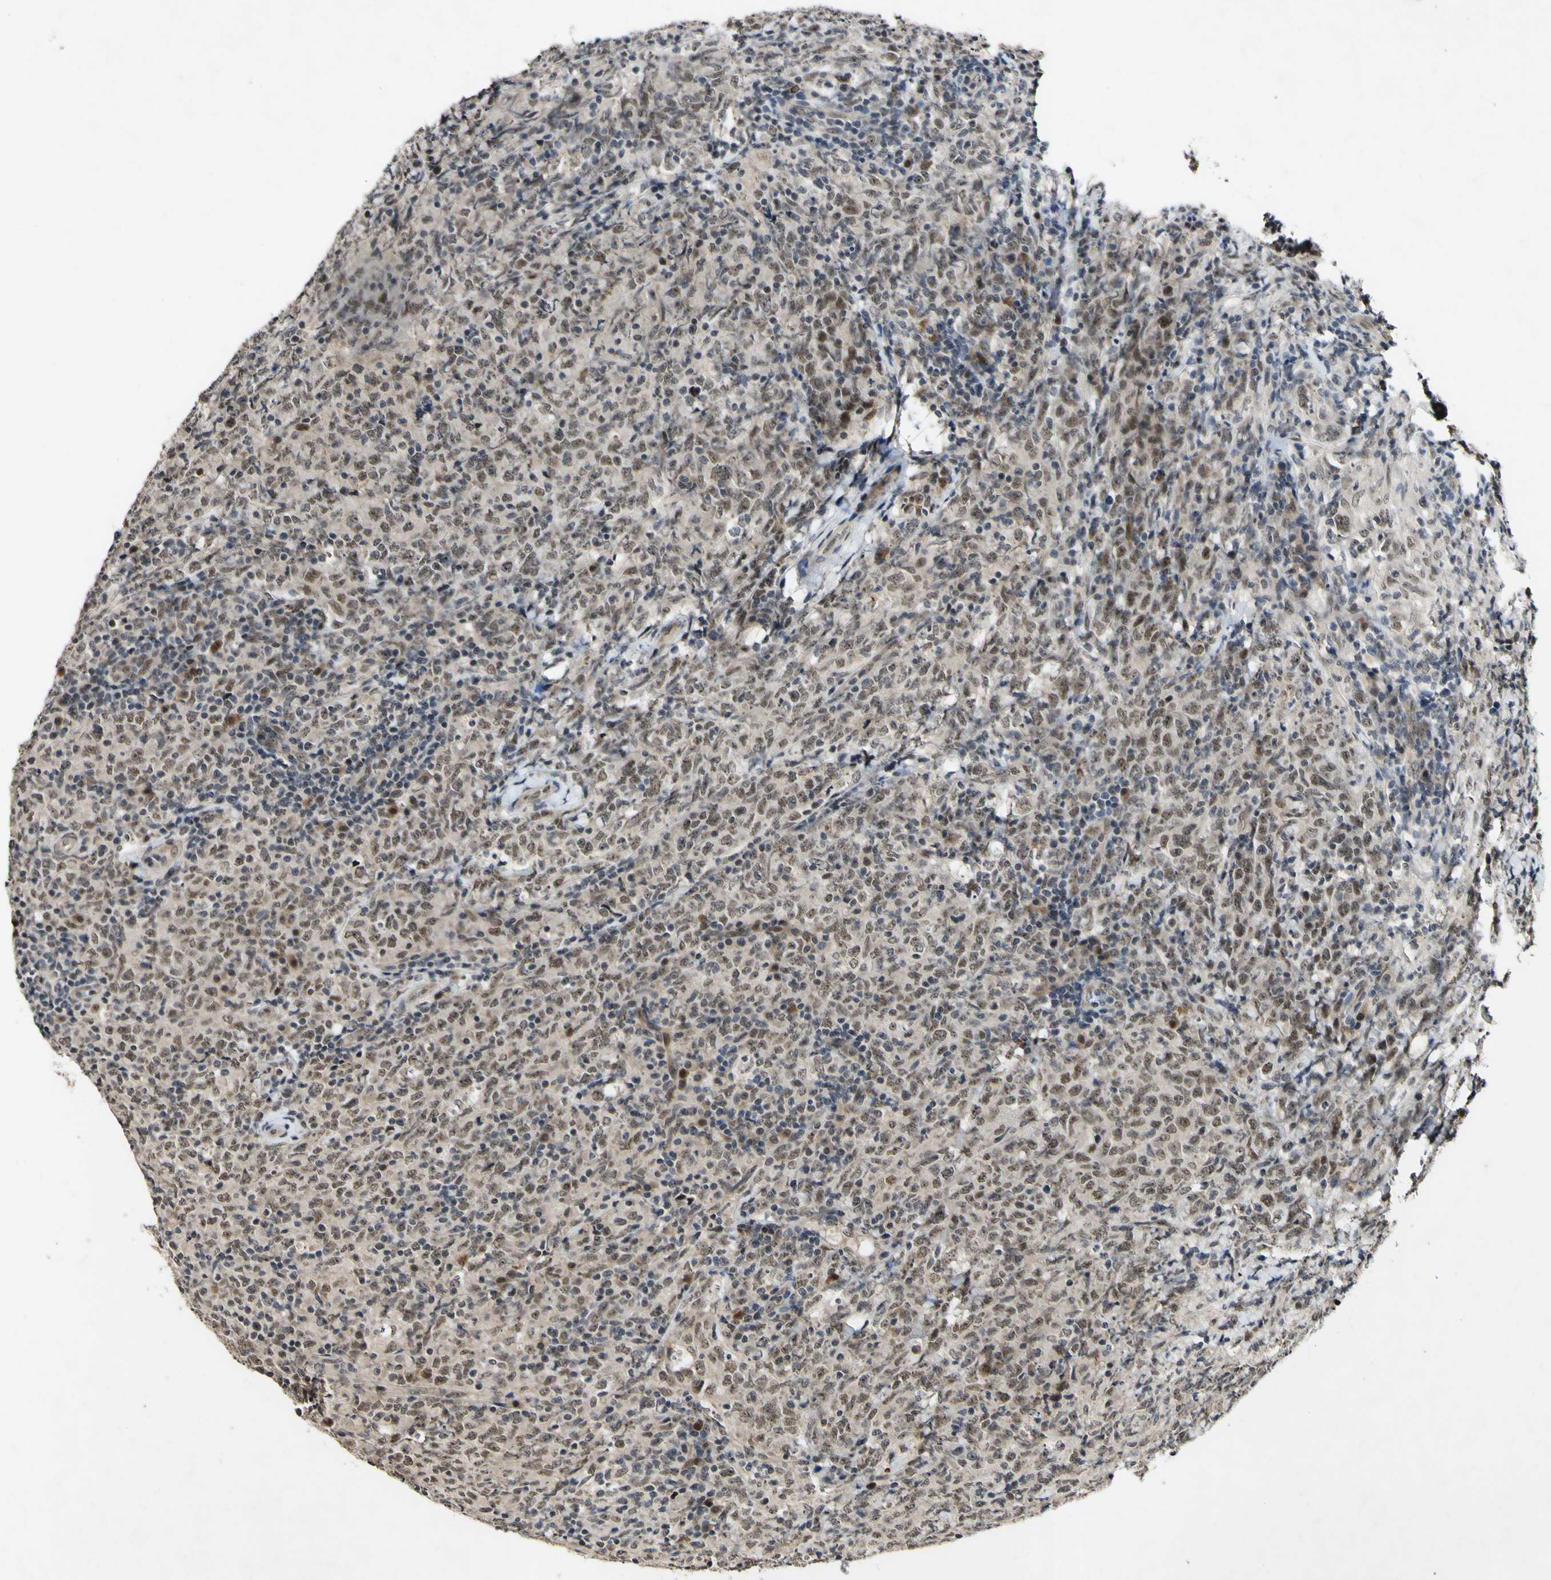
{"staining": {"intensity": "moderate", "quantity": "25%-75%", "location": "nuclear"}, "tissue": "lymphoma", "cell_type": "Tumor cells", "image_type": "cancer", "snomed": [{"axis": "morphology", "description": "Malignant lymphoma, non-Hodgkin's type, High grade"}, {"axis": "topography", "description": "Tonsil"}], "caption": "Protein expression analysis of malignant lymphoma, non-Hodgkin's type (high-grade) shows moderate nuclear positivity in approximately 25%-75% of tumor cells.", "gene": "POLR2F", "patient": {"sex": "female", "age": 36}}